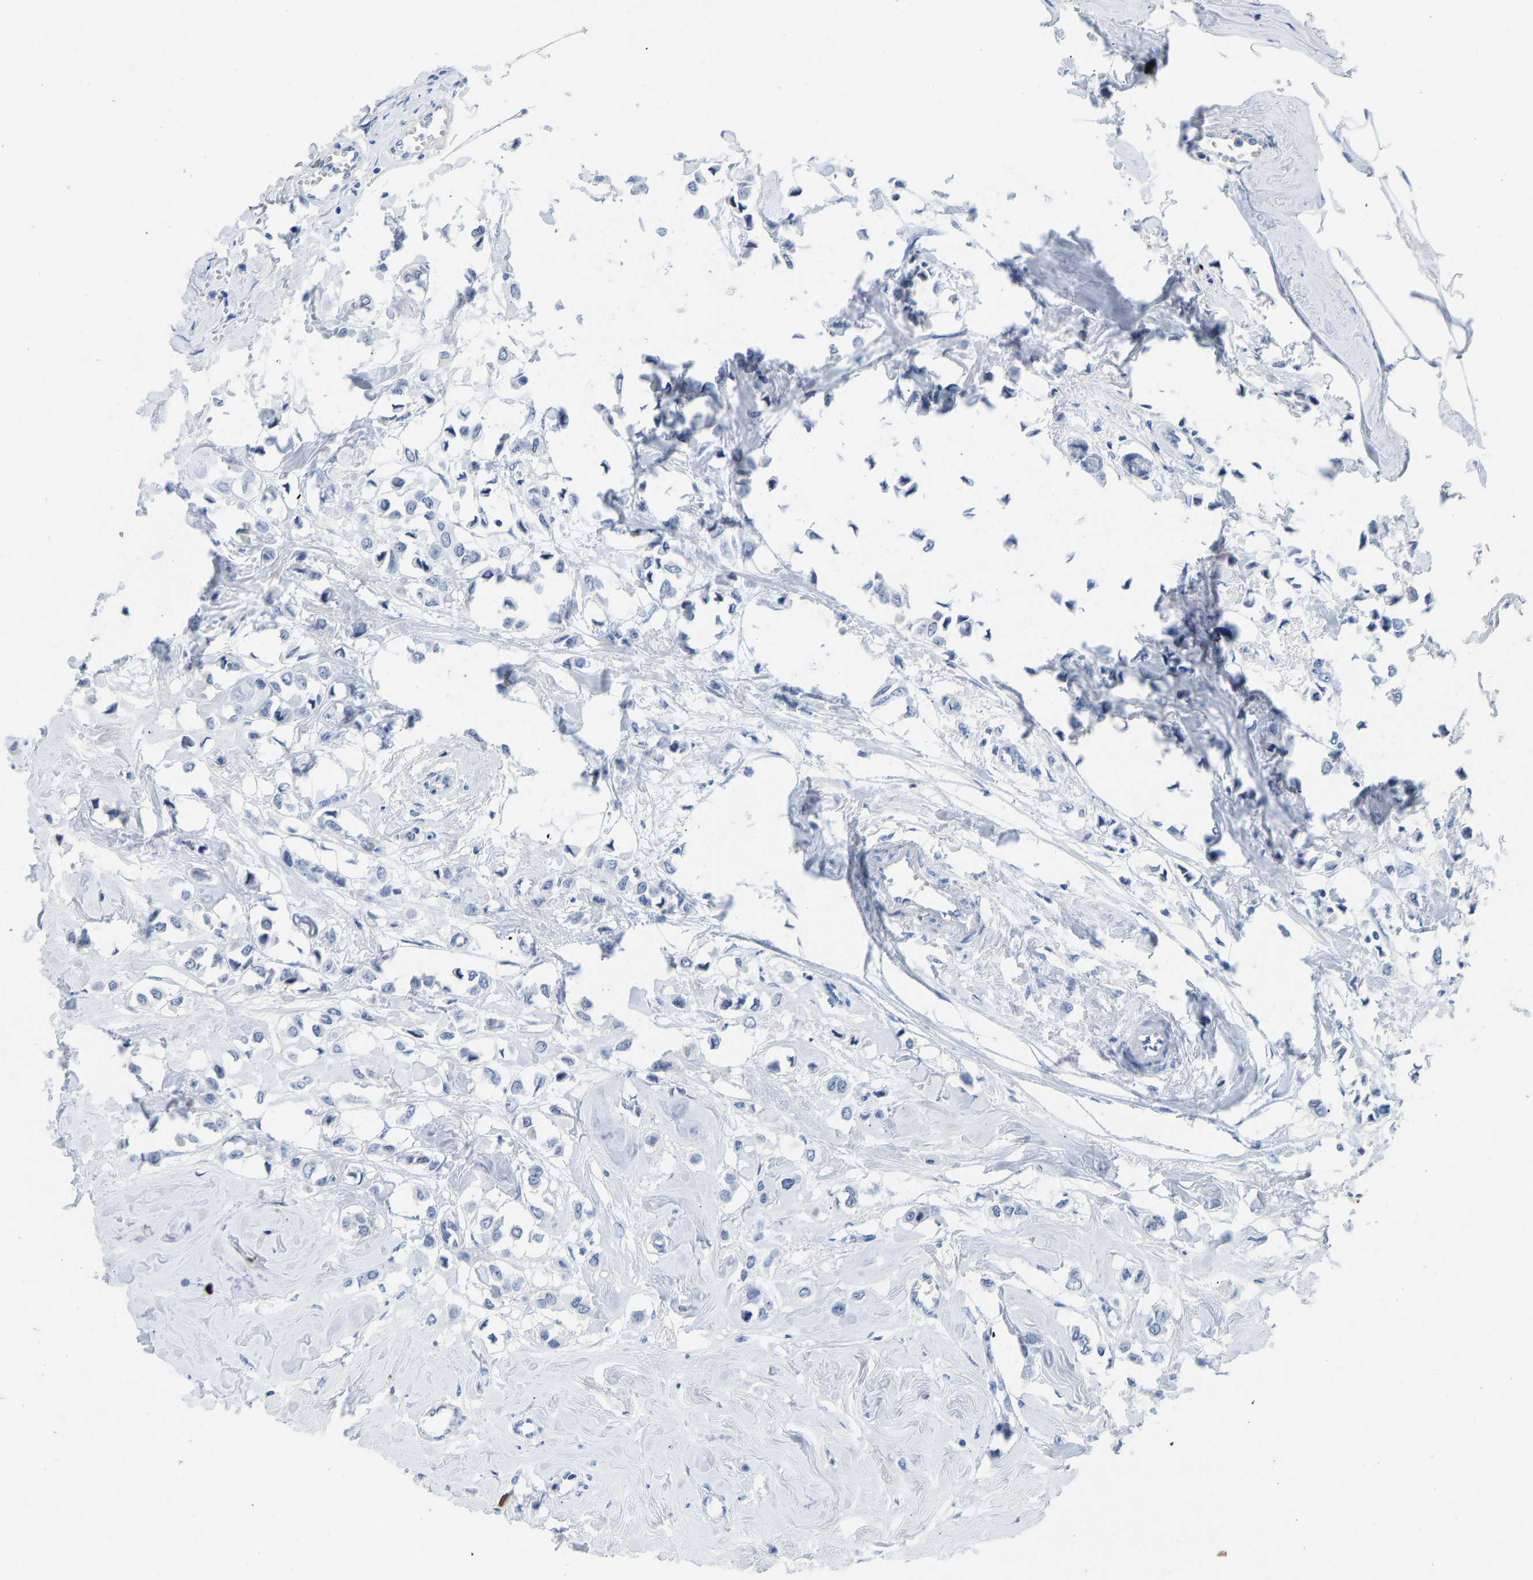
{"staining": {"intensity": "negative", "quantity": "none", "location": "none"}, "tissue": "breast cancer", "cell_type": "Tumor cells", "image_type": "cancer", "snomed": [{"axis": "morphology", "description": "Lobular carcinoma"}, {"axis": "topography", "description": "Breast"}], "caption": "Tumor cells are negative for brown protein staining in breast cancer (lobular carcinoma).", "gene": "NKAIN3", "patient": {"sex": "female", "age": 51}}